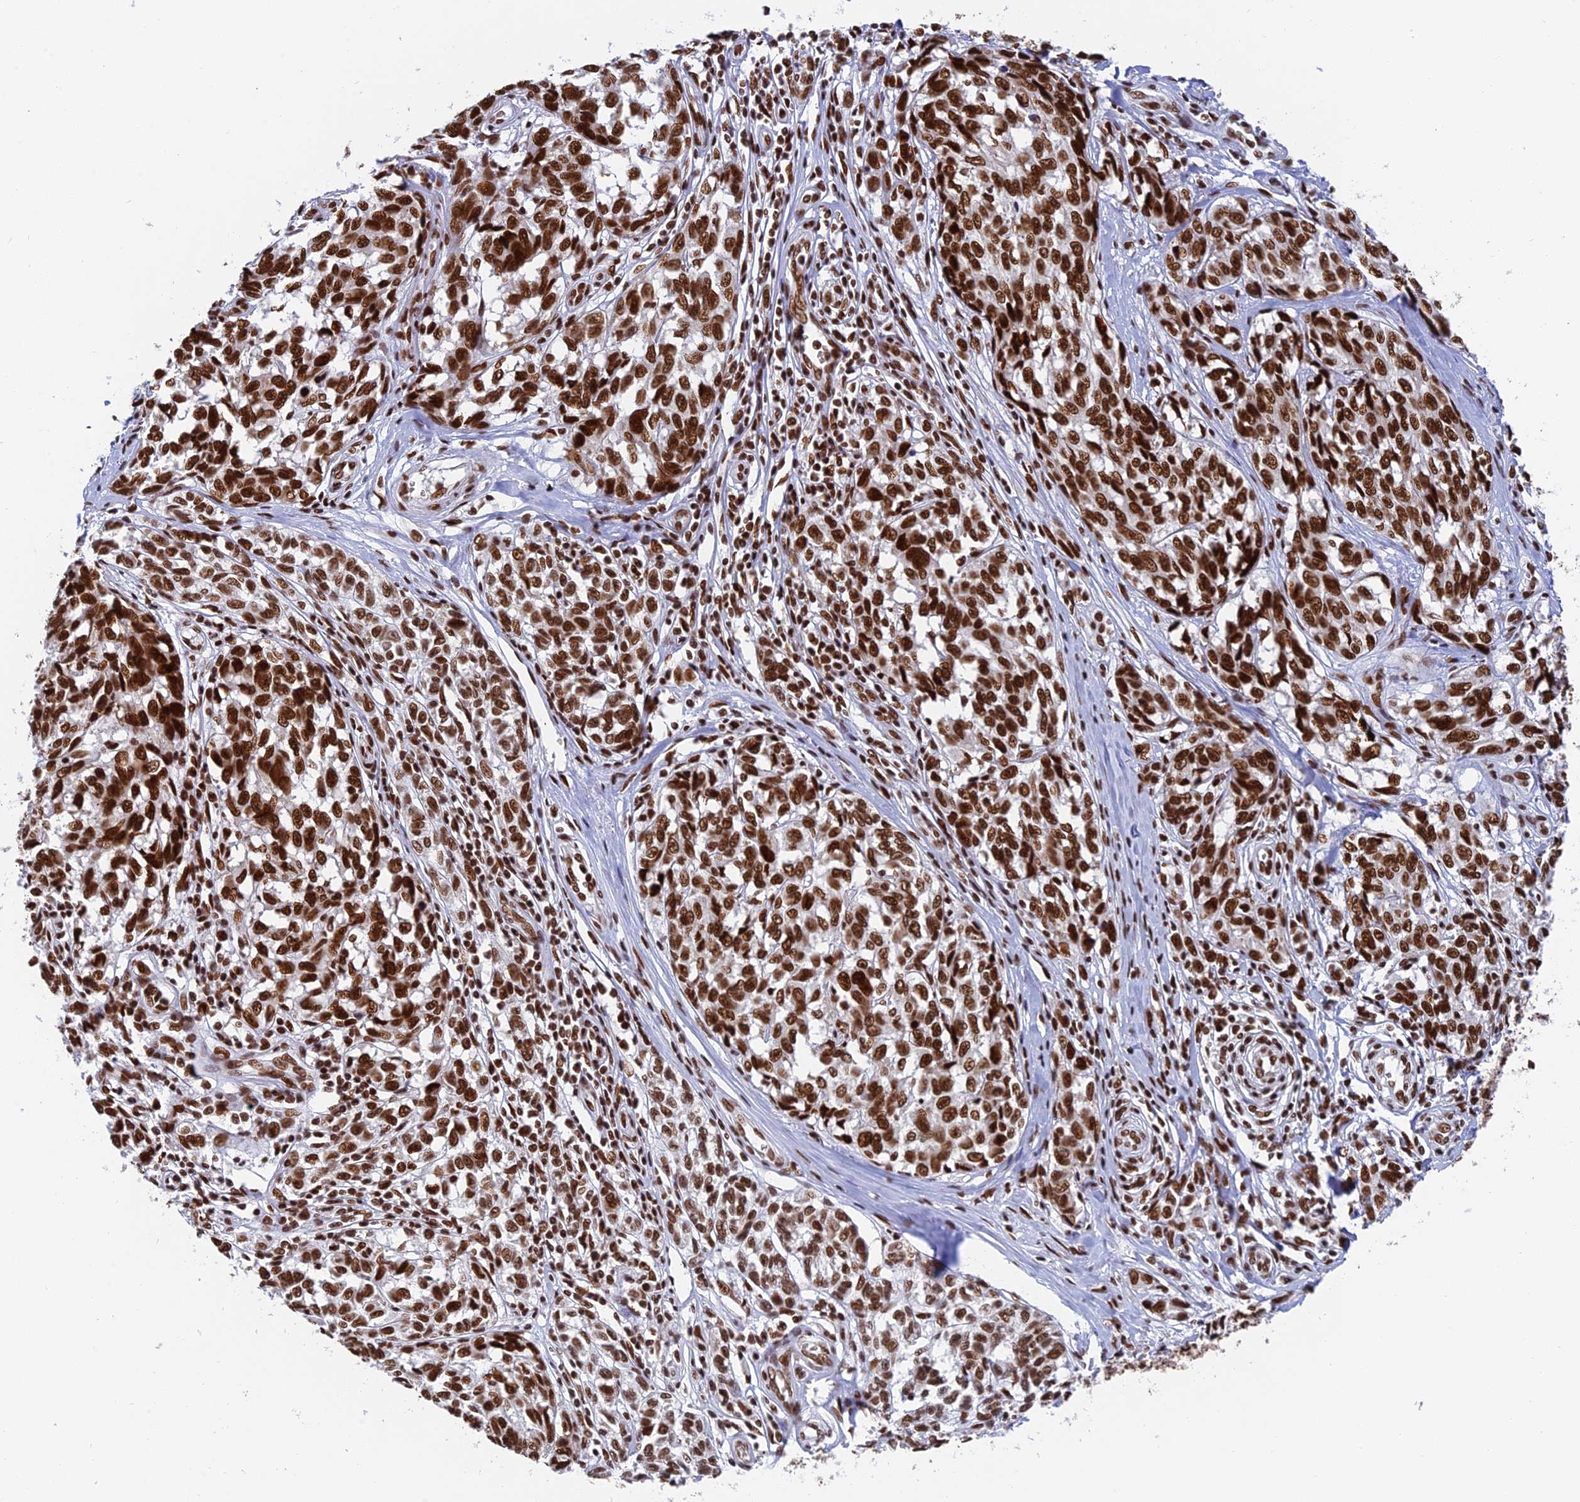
{"staining": {"intensity": "strong", "quantity": ">75%", "location": "nuclear"}, "tissue": "melanoma", "cell_type": "Tumor cells", "image_type": "cancer", "snomed": [{"axis": "morphology", "description": "Malignant melanoma, NOS"}, {"axis": "topography", "description": "Skin"}], "caption": "Immunohistochemical staining of human melanoma shows high levels of strong nuclear expression in about >75% of tumor cells.", "gene": "EEF1AKMT3", "patient": {"sex": "female", "age": 64}}